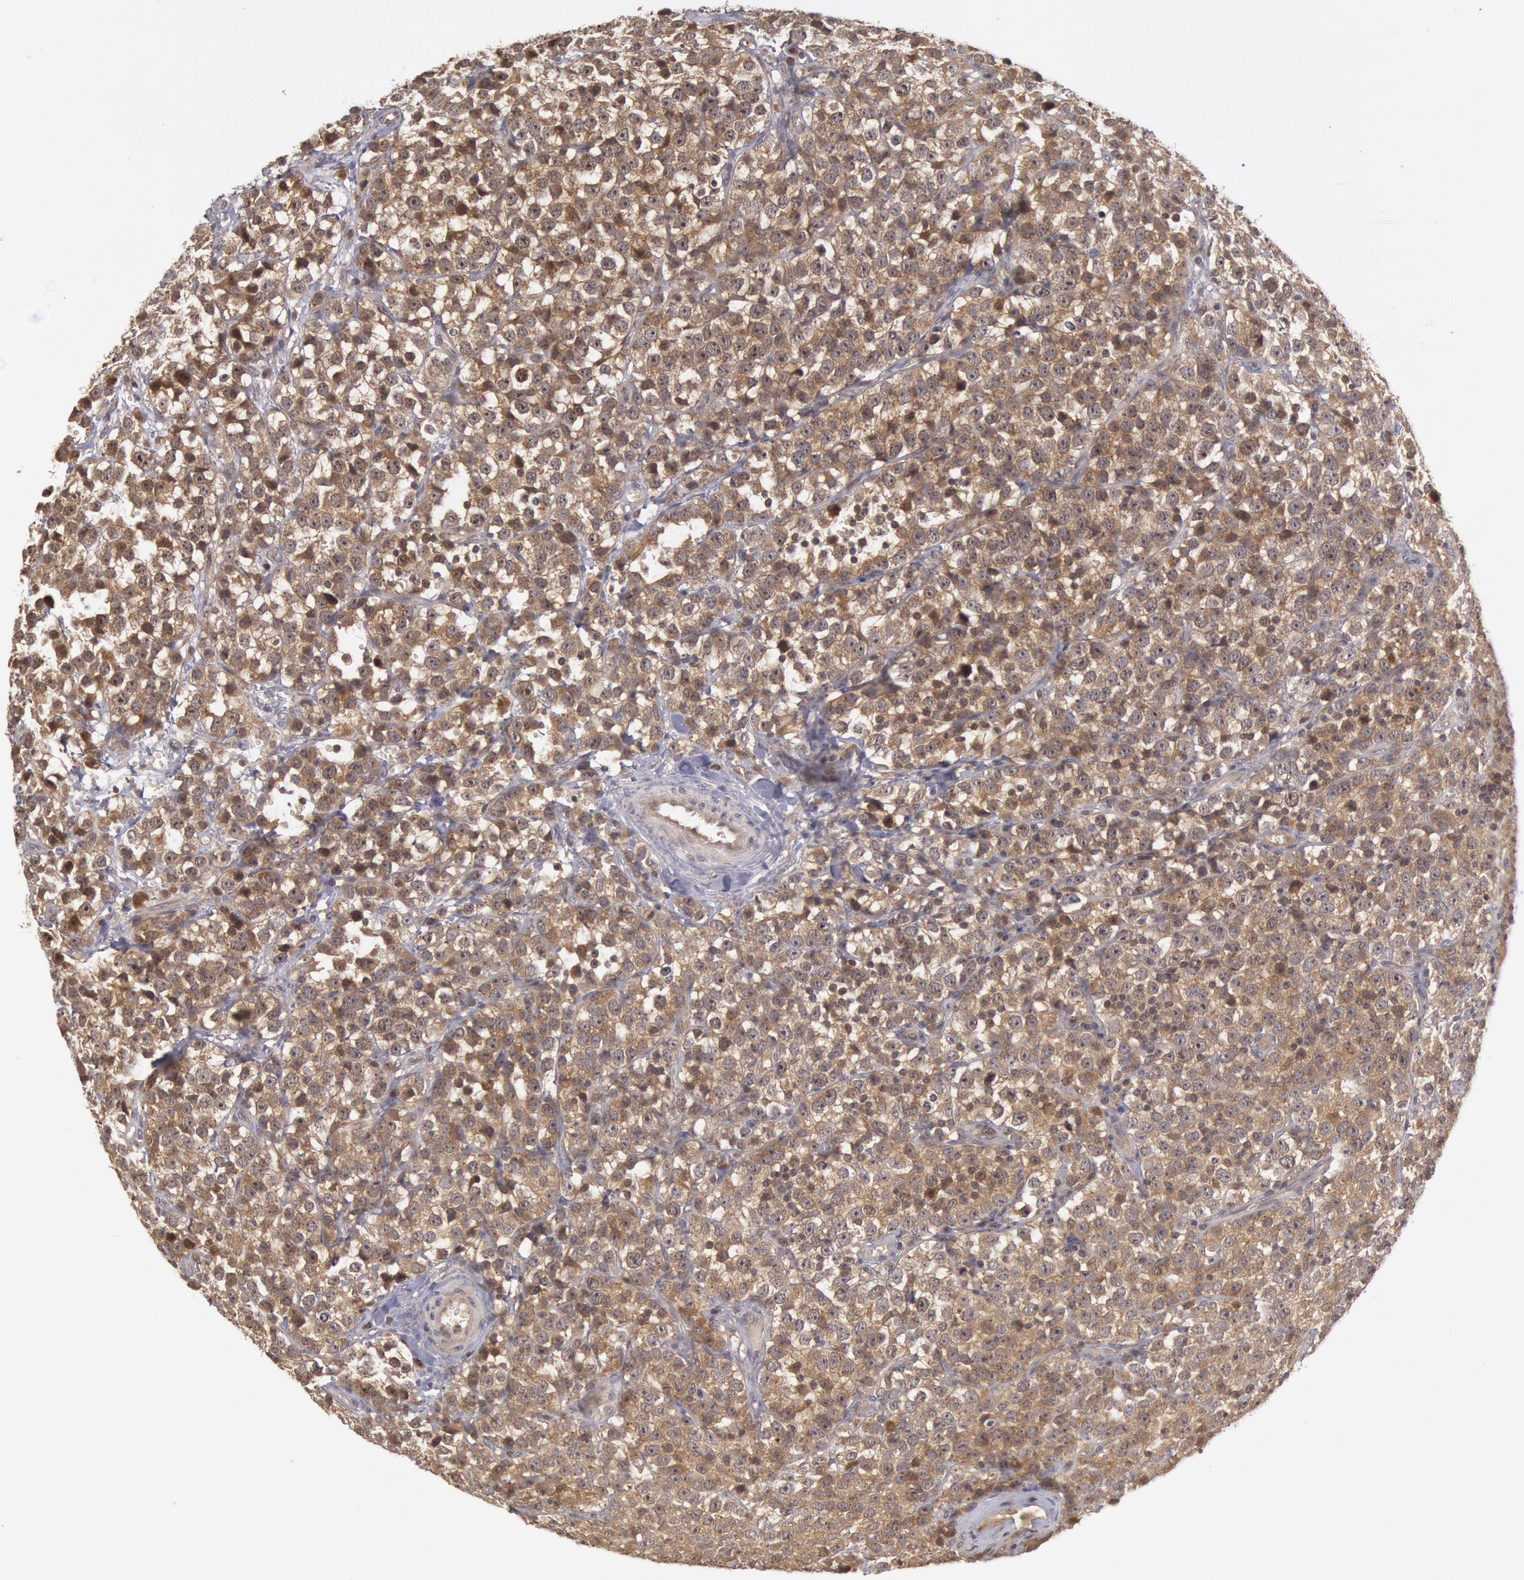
{"staining": {"intensity": "moderate", "quantity": ">75%", "location": "cytoplasmic/membranous"}, "tissue": "testis cancer", "cell_type": "Tumor cells", "image_type": "cancer", "snomed": [{"axis": "morphology", "description": "Seminoma, NOS"}, {"axis": "topography", "description": "Testis"}], "caption": "Protein expression by immunohistochemistry (IHC) reveals moderate cytoplasmic/membranous positivity in about >75% of tumor cells in seminoma (testis).", "gene": "BRAF", "patient": {"sex": "male", "age": 25}}